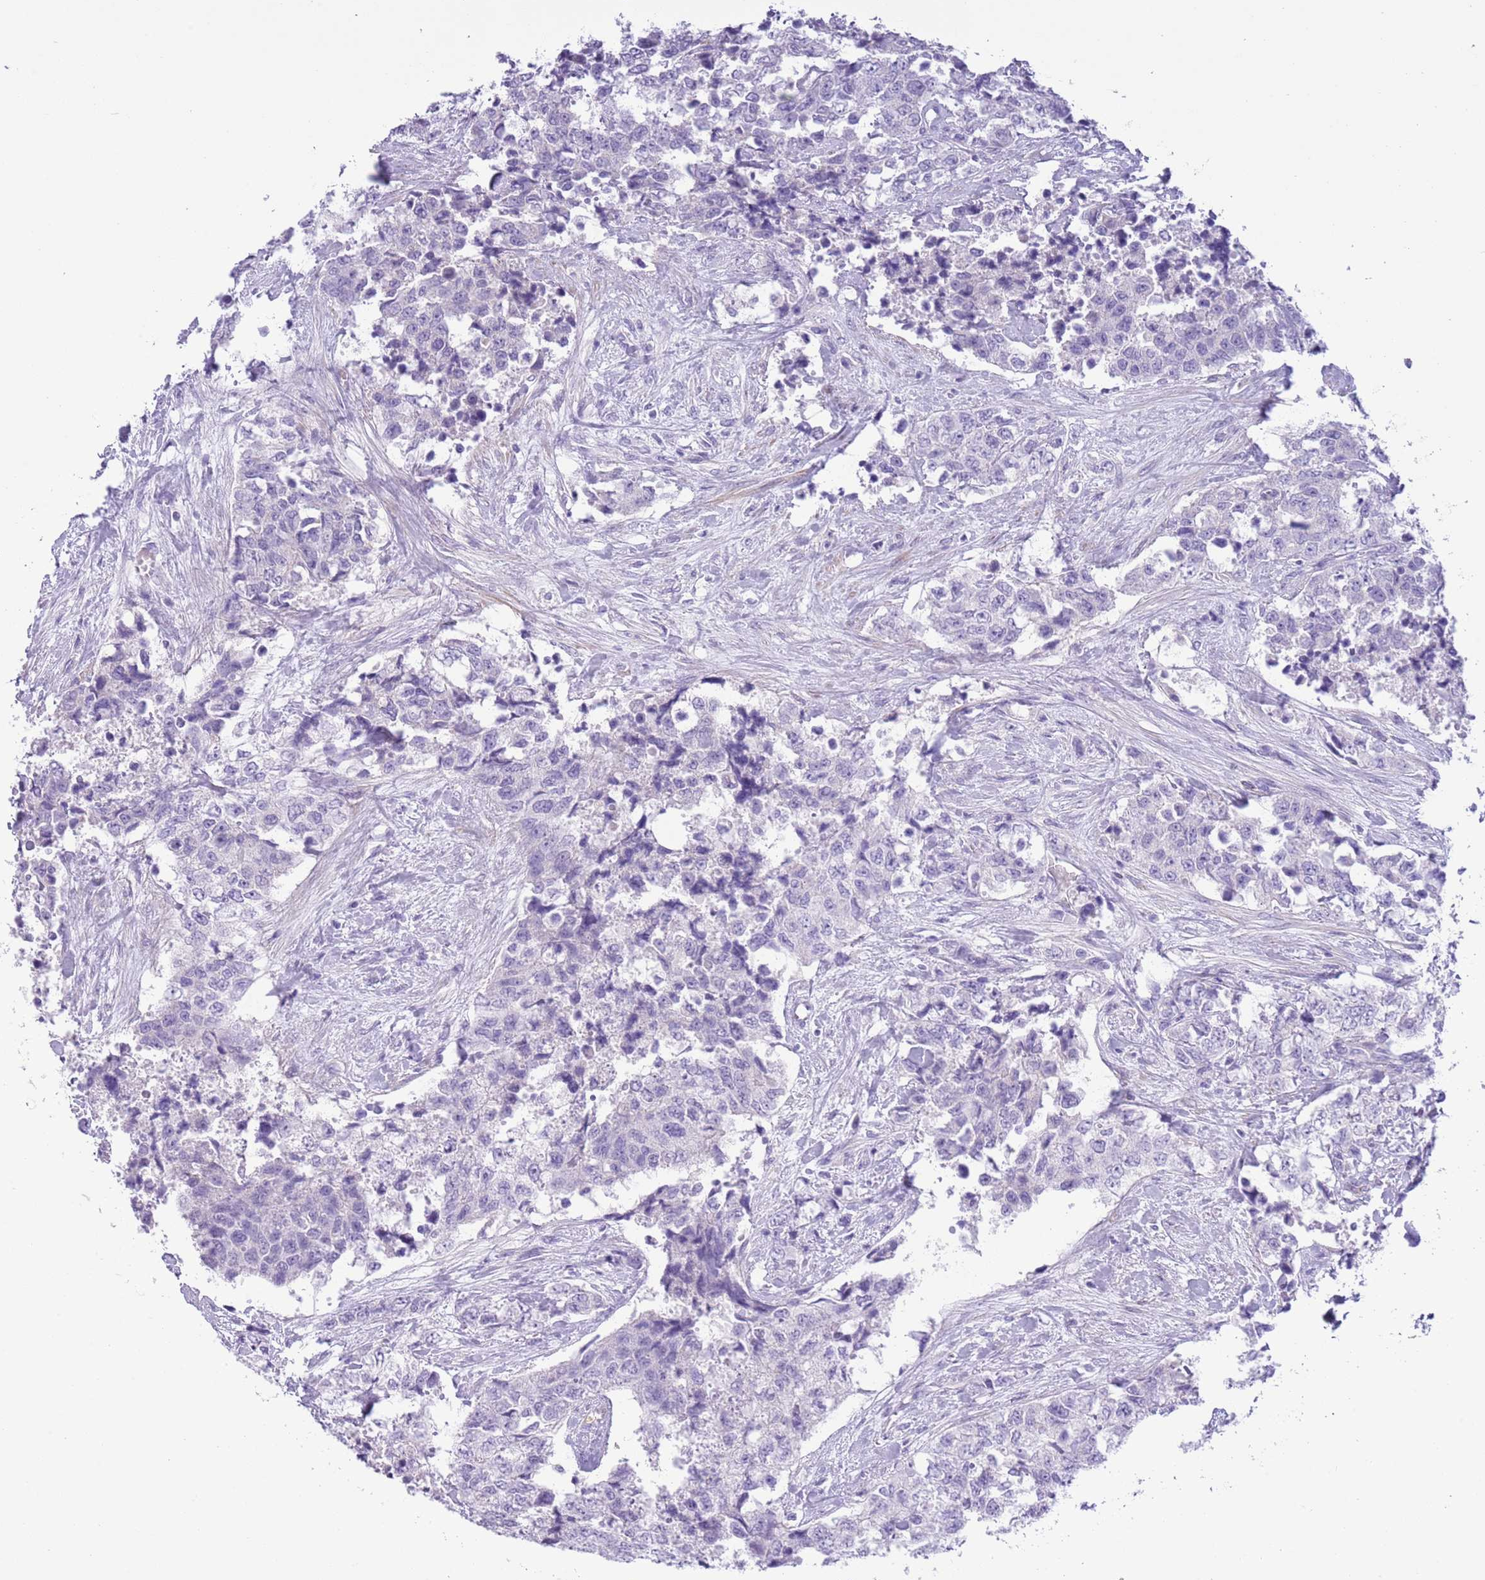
{"staining": {"intensity": "negative", "quantity": "none", "location": "none"}, "tissue": "urothelial cancer", "cell_type": "Tumor cells", "image_type": "cancer", "snomed": [{"axis": "morphology", "description": "Urothelial carcinoma, High grade"}, {"axis": "topography", "description": "Urinary bladder"}], "caption": "High magnification brightfield microscopy of high-grade urothelial carcinoma stained with DAB (brown) and counterstained with hematoxylin (blue): tumor cells show no significant positivity.", "gene": "OR6M1", "patient": {"sex": "female", "age": 78}}